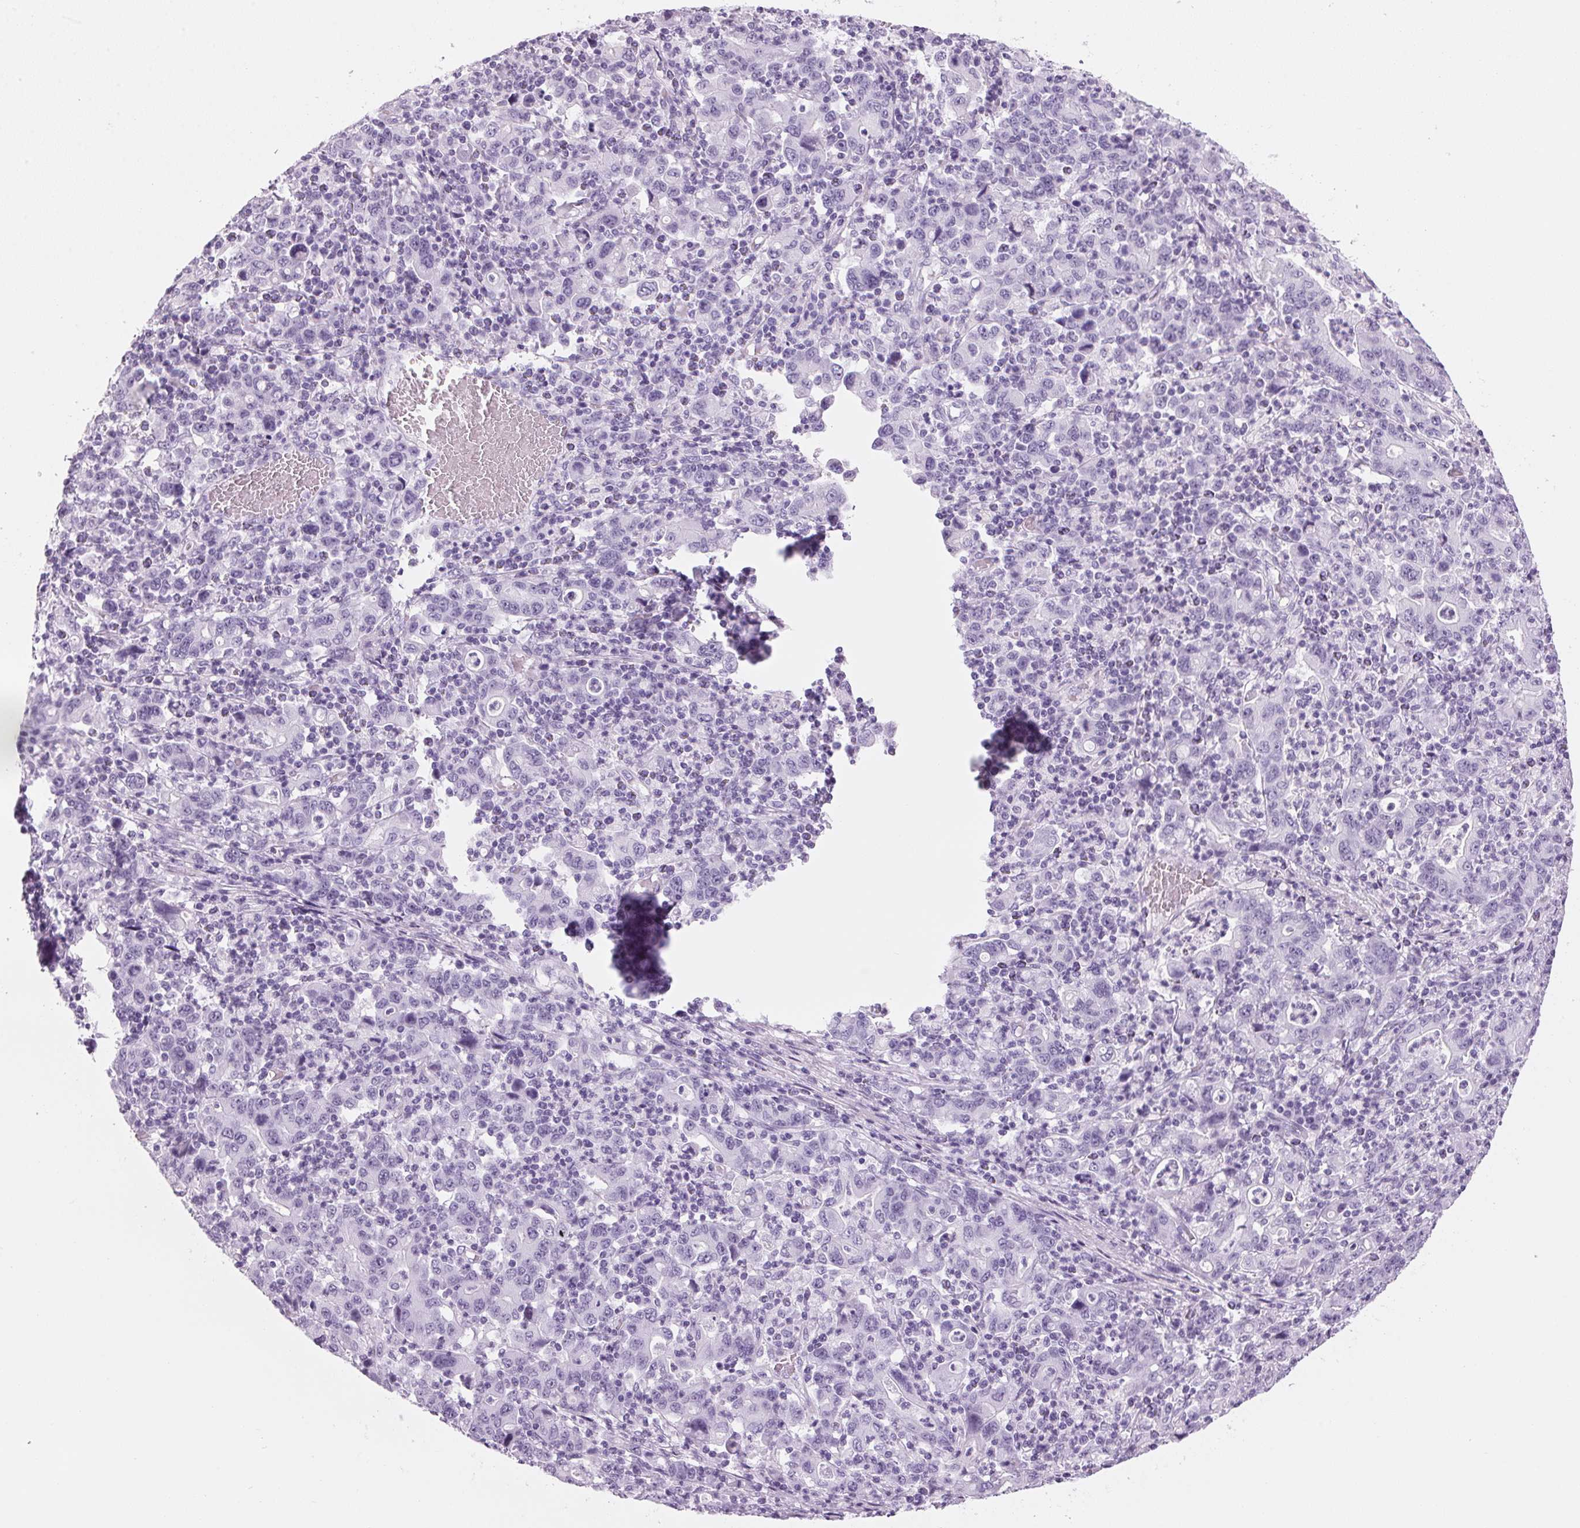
{"staining": {"intensity": "negative", "quantity": "none", "location": "none"}, "tissue": "stomach cancer", "cell_type": "Tumor cells", "image_type": "cancer", "snomed": [{"axis": "morphology", "description": "Adenocarcinoma, NOS"}, {"axis": "topography", "description": "Stomach, upper"}], "caption": "The photomicrograph demonstrates no significant positivity in tumor cells of adenocarcinoma (stomach).", "gene": "ADAM20", "patient": {"sex": "male", "age": 69}}